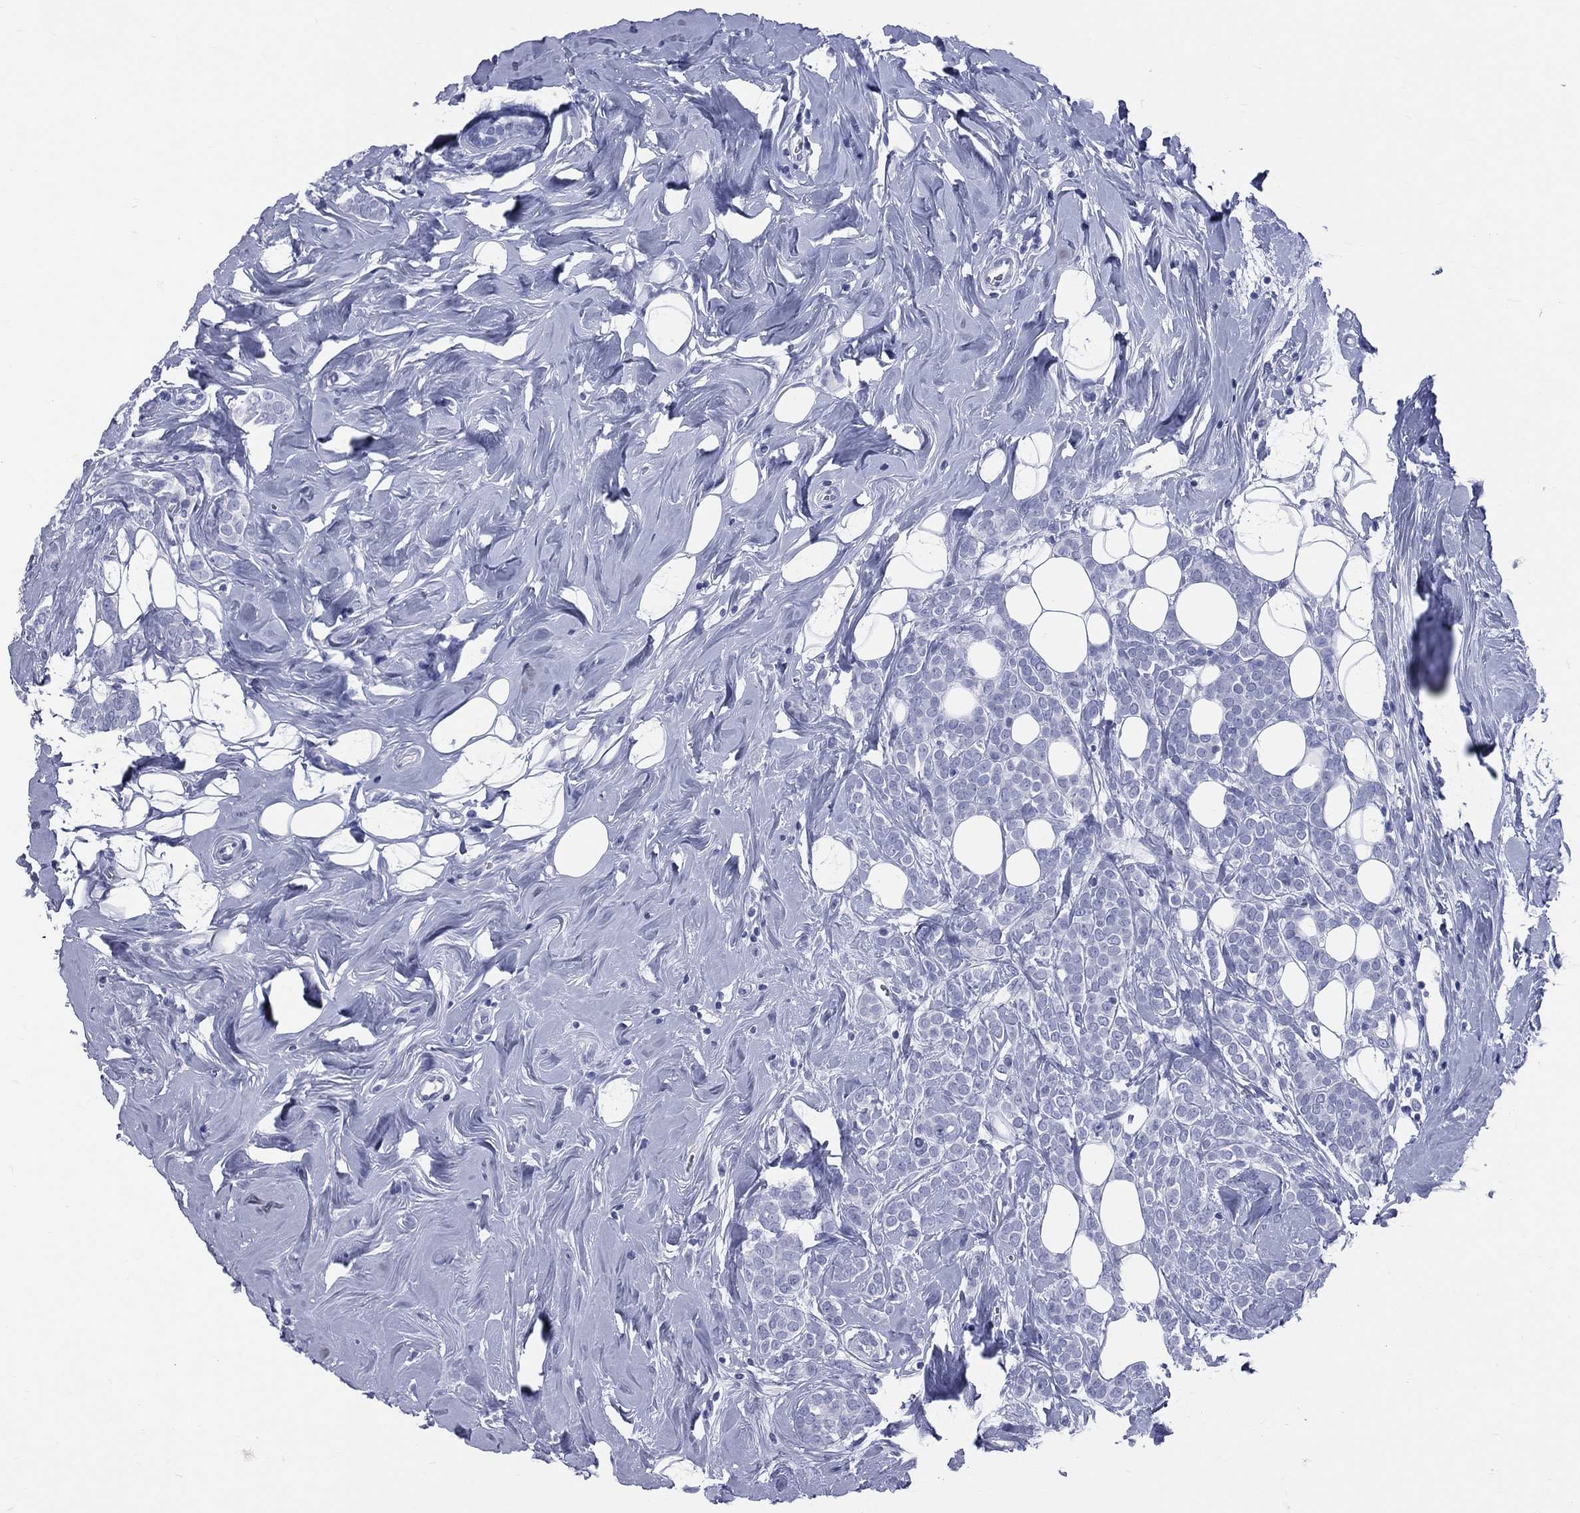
{"staining": {"intensity": "negative", "quantity": "none", "location": "none"}, "tissue": "breast cancer", "cell_type": "Tumor cells", "image_type": "cancer", "snomed": [{"axis": "morphology", "description": "Lobular carcinoma"}, {"axis": "topography", "description": "Breast"}], "caption": "A micrograph of lobular carcinoma (breast) stained for a protein displays no brown staining in tumor cells.", "gene": "CYLC1", "patient": {"sex": "female", "age": 49}}